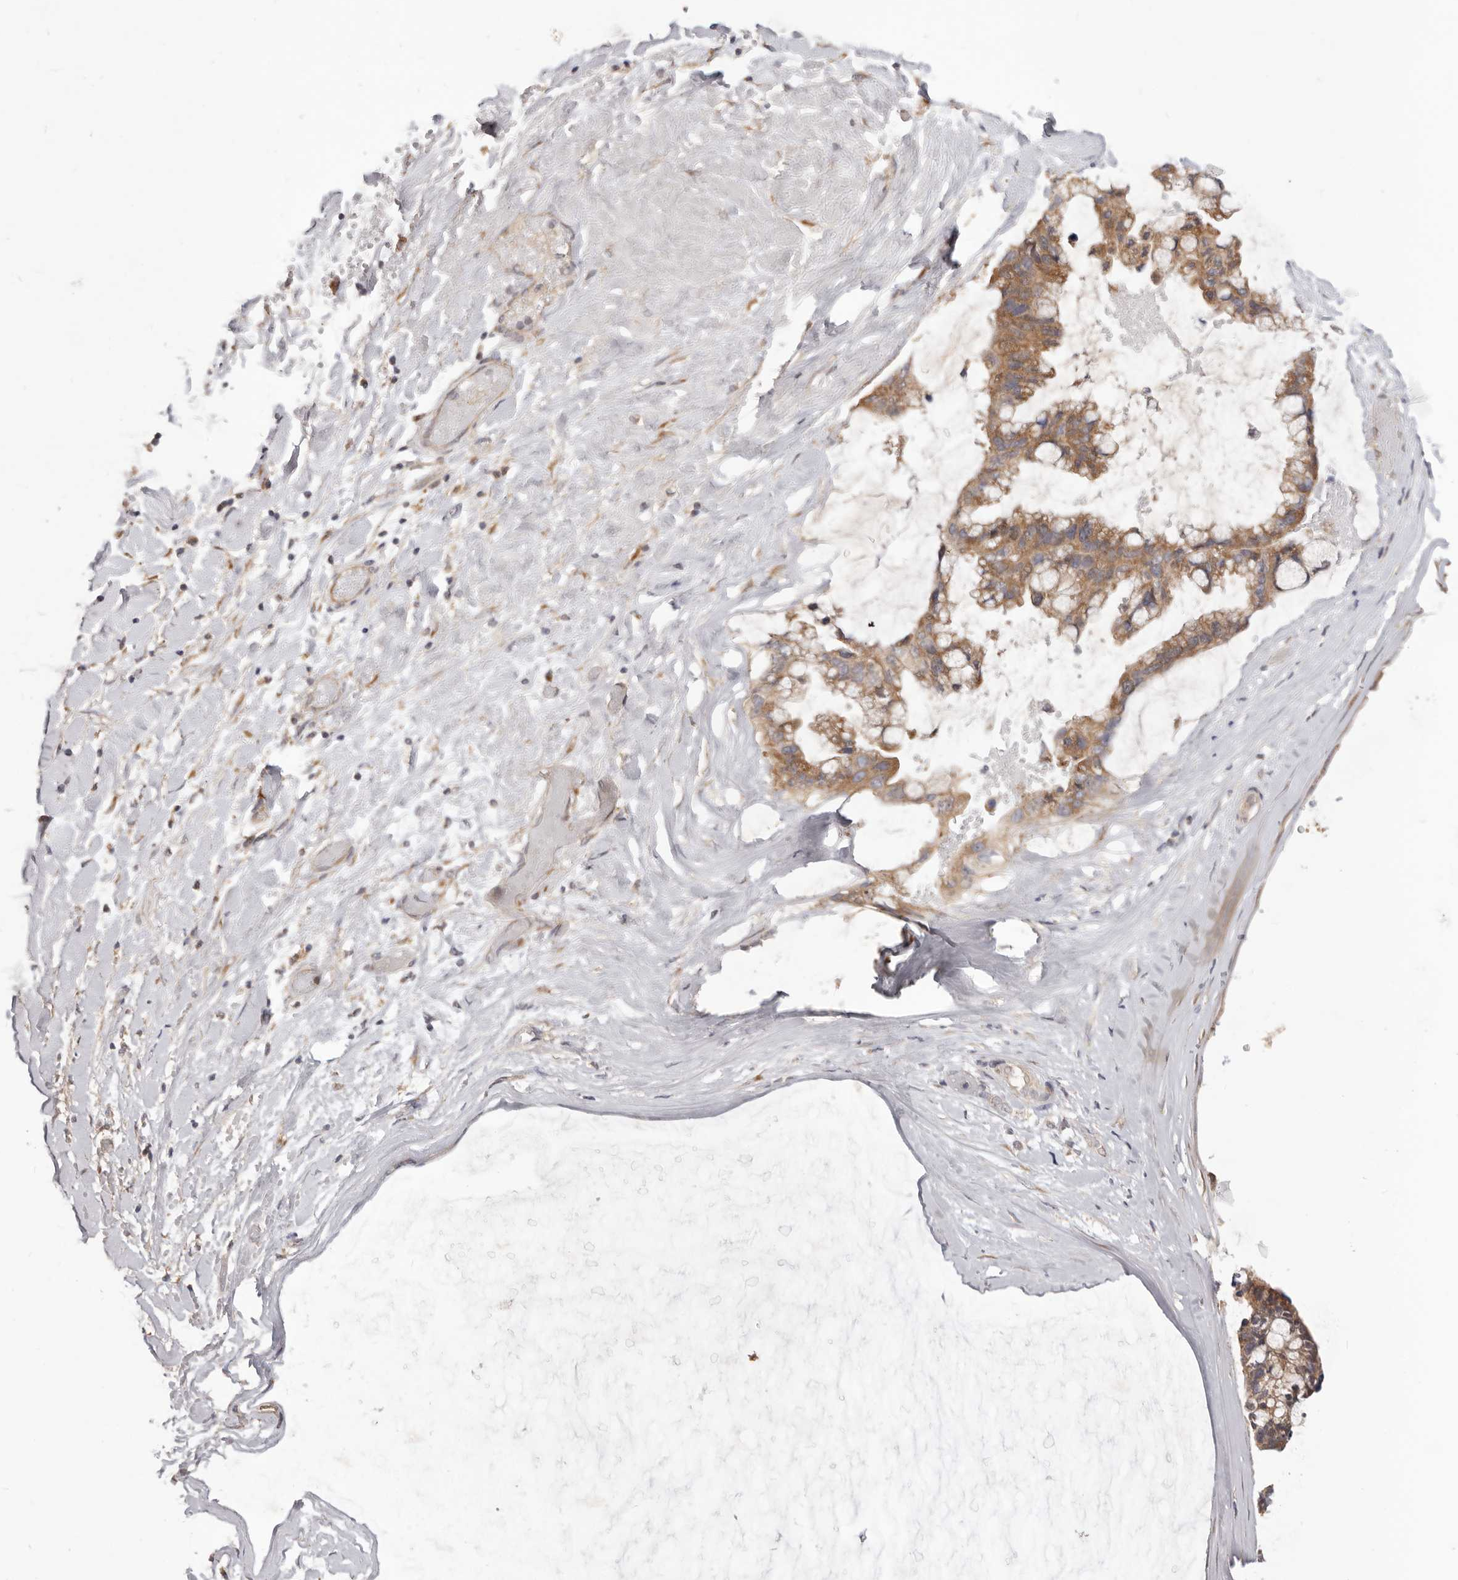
{"staining": {"intensity": "moderate", "quantity": ">75%", "location": "cytoplasmic/membranous"}, "tissue": "ovarian cancer", "cell_type": "Tumor cells", "image_type": "cancer", "snomed": [{"axis": "morphology", "description": "Cystadenocarcinoma, mucinous, NOS"}, {"axis": "topography", "description": "Ovary"}], "caption": "Human ovarian cancer (mucinous cystadenocarcinoma) stained with a brown dye exhibits moderate cytoplasmic/membranous positive positivity in about >75% of tumor cells.", "gene": "LRP6", "patient": {"sex": "female", "age": 39}}